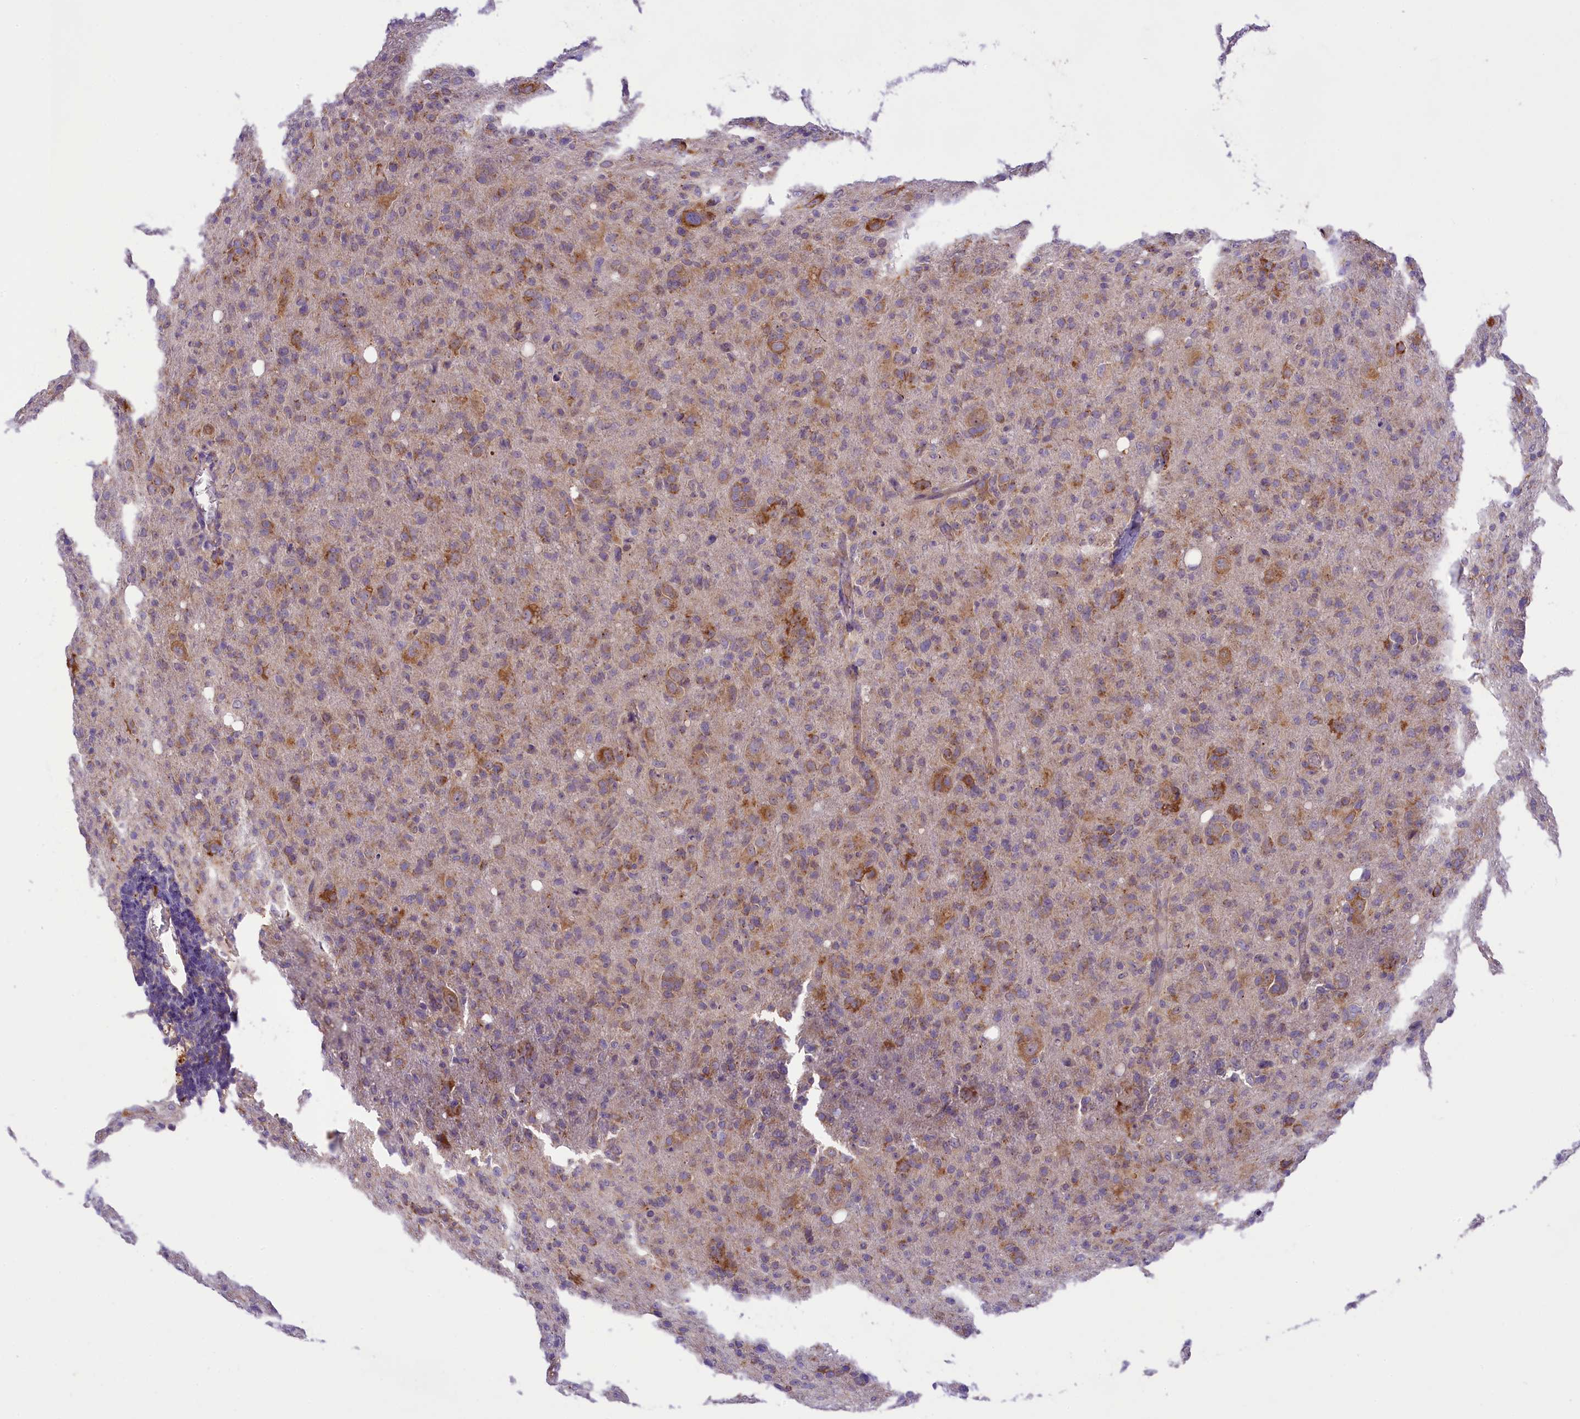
{"staining": {"intensity": "moderate", "quantity": "25%-75%", "location": "cytoplasmic/membranous"}, "tissue": "glioma", "cell_type": "Tumor cells", "image_type": "cancer", "snomed": [{"axis": "morphology", "description": "Glioma, malignant, High grade"}, {"axis": "topography", "description": "Brain"}], "caption": "DAB (3,3'-diaminobenzidine) immunohistochemical staining of human glioma displays moderate cytoplasmic/membranous protein positivity in about 25%-75% of tumor cells.", "gene": "LARP4", "patient": {"sex": "female", "age": 57}}